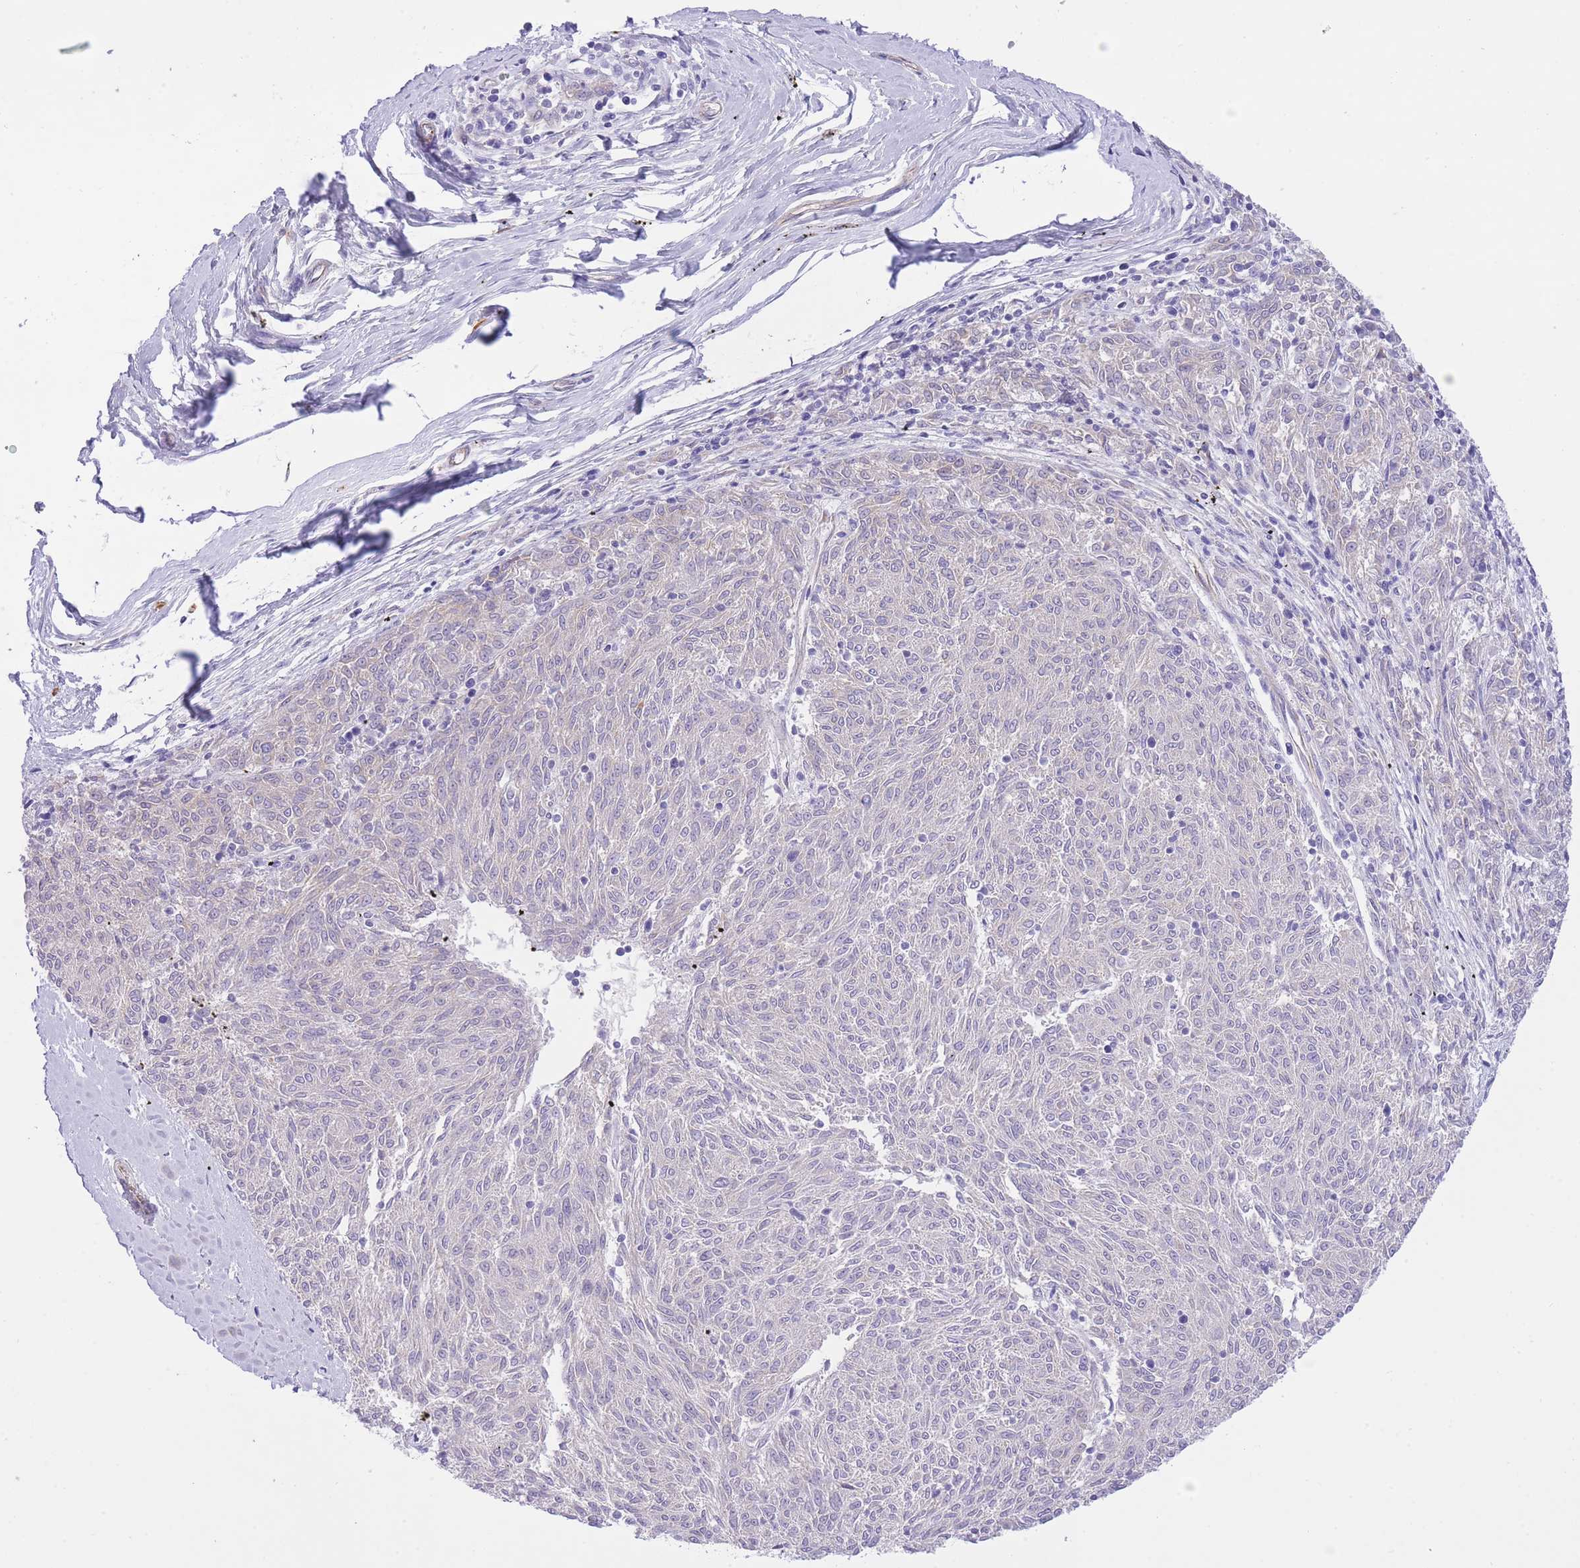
{"staining": {"intensity": "negative", "quantity": "none", "location": "none"}, "tissue": "melanoma", "cell_type": "Tumor cells", "image_type": "cancer", "snomed": [{"axis": "morphology", "description": "Malignant melanoma, NOS"}, {"axis": "topography", "description": "Skin"}], "caption": "Melanoma was stained to show a protein in brown. There is no significant expression in tumor cells. (Immunohistochemistry, brightfield microscopy, high magnification).", "gene": "MEIOSIN", "patient": {"sex": "female", "age": 72}}